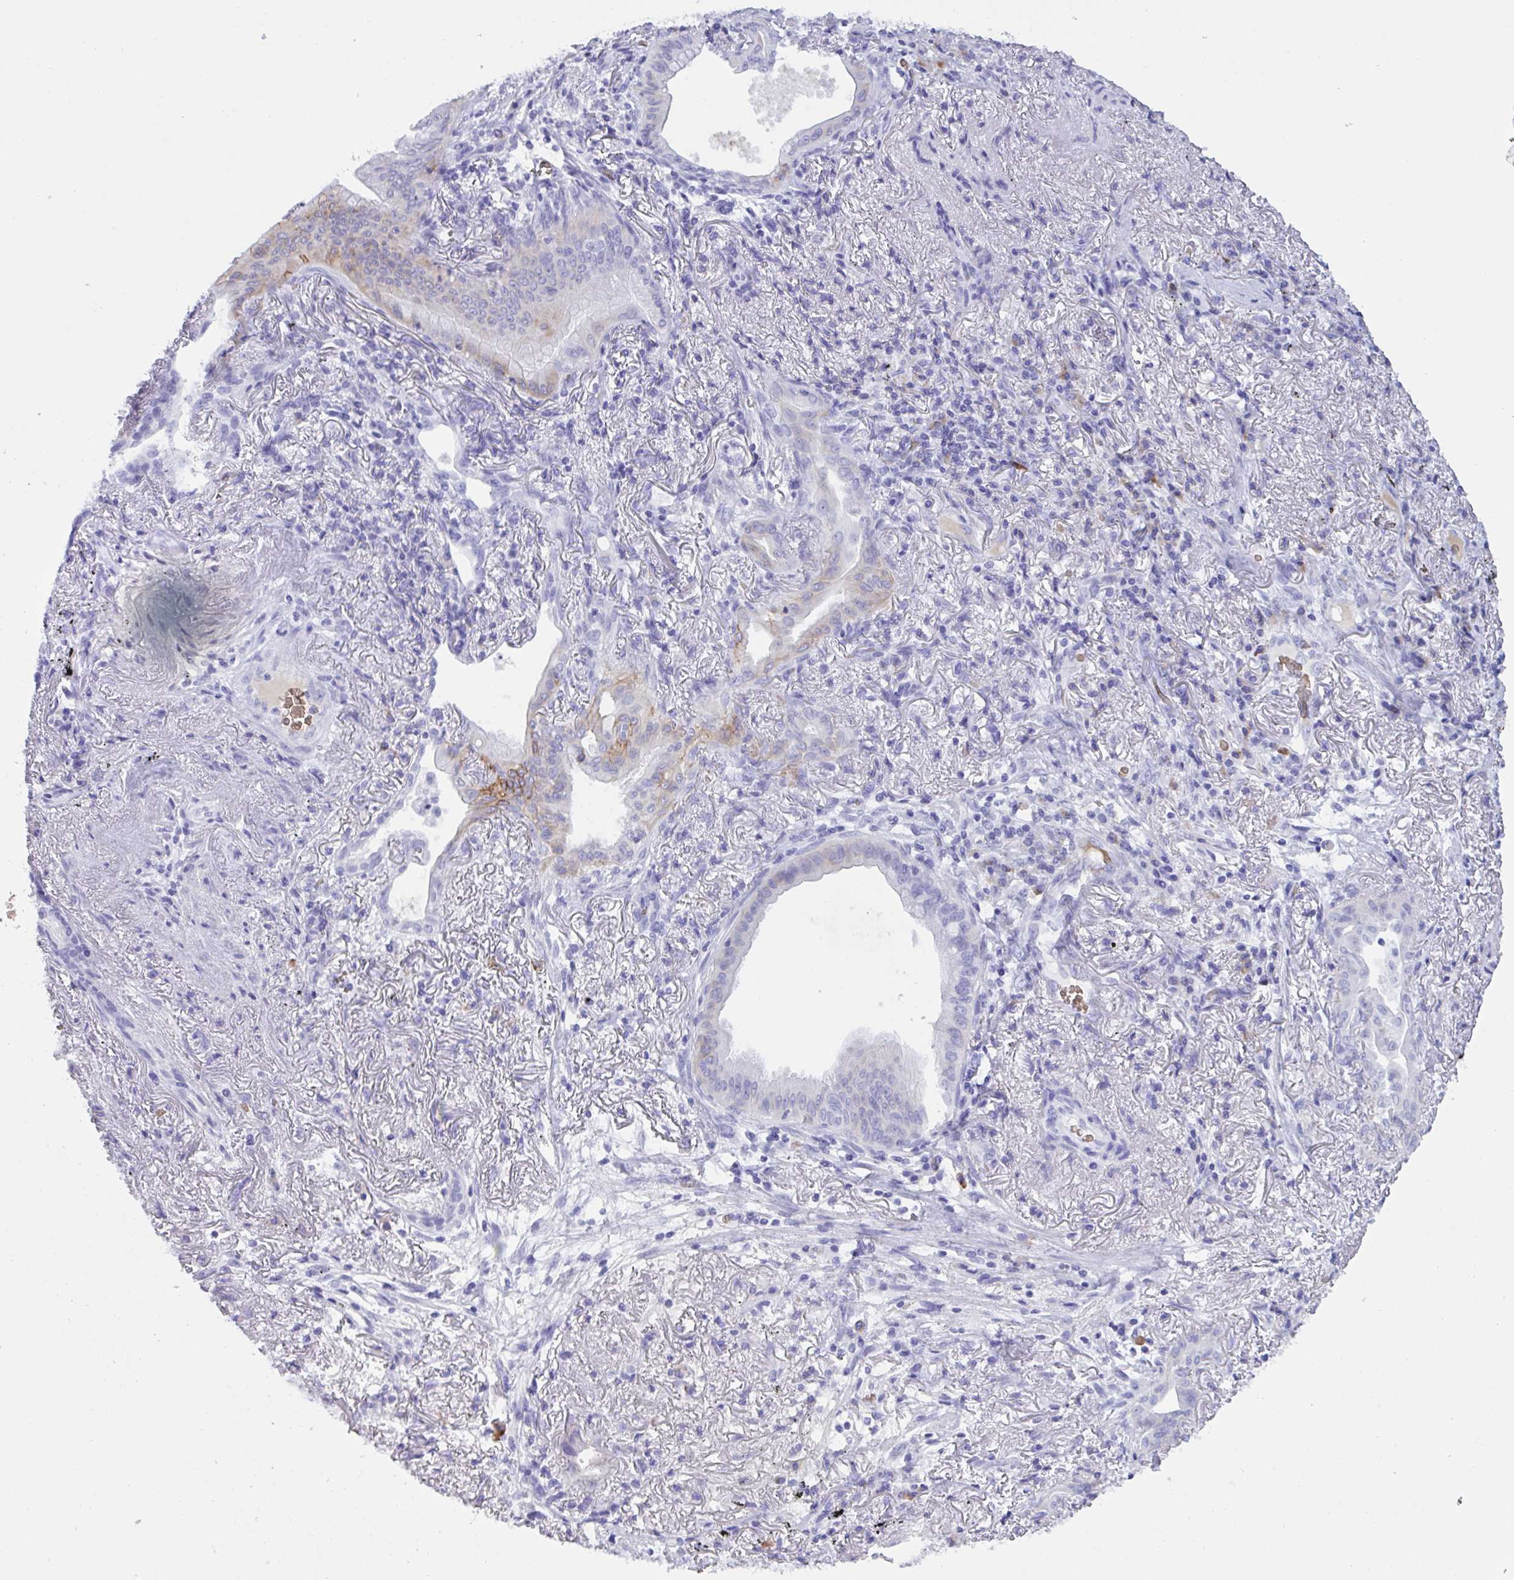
{"staining": {"intensity": "weak", "quantity": "<25%", "location": "cytoplasmic/membranous"}, "tissue": "lung cancer", "cell_type": "Tumor cells", "image_type": "cancer", "snomed": [{"axis": "morphology", "description": "Adenocarcinoma, NOS"}, {"axis": "topography", "description": "Lung"}], "caption": "Immunohistochemistry (IHC) of lung adenocarcinoma displays no staining in tumor cells. (Stains: DAB immunohistochemistry (IHC) with hematoxylin counter stain, Microscopy: brightfield microscopy at high magnification).", "gene": "SLC2A1", "patient": {"sex": "male", "age": 77}}